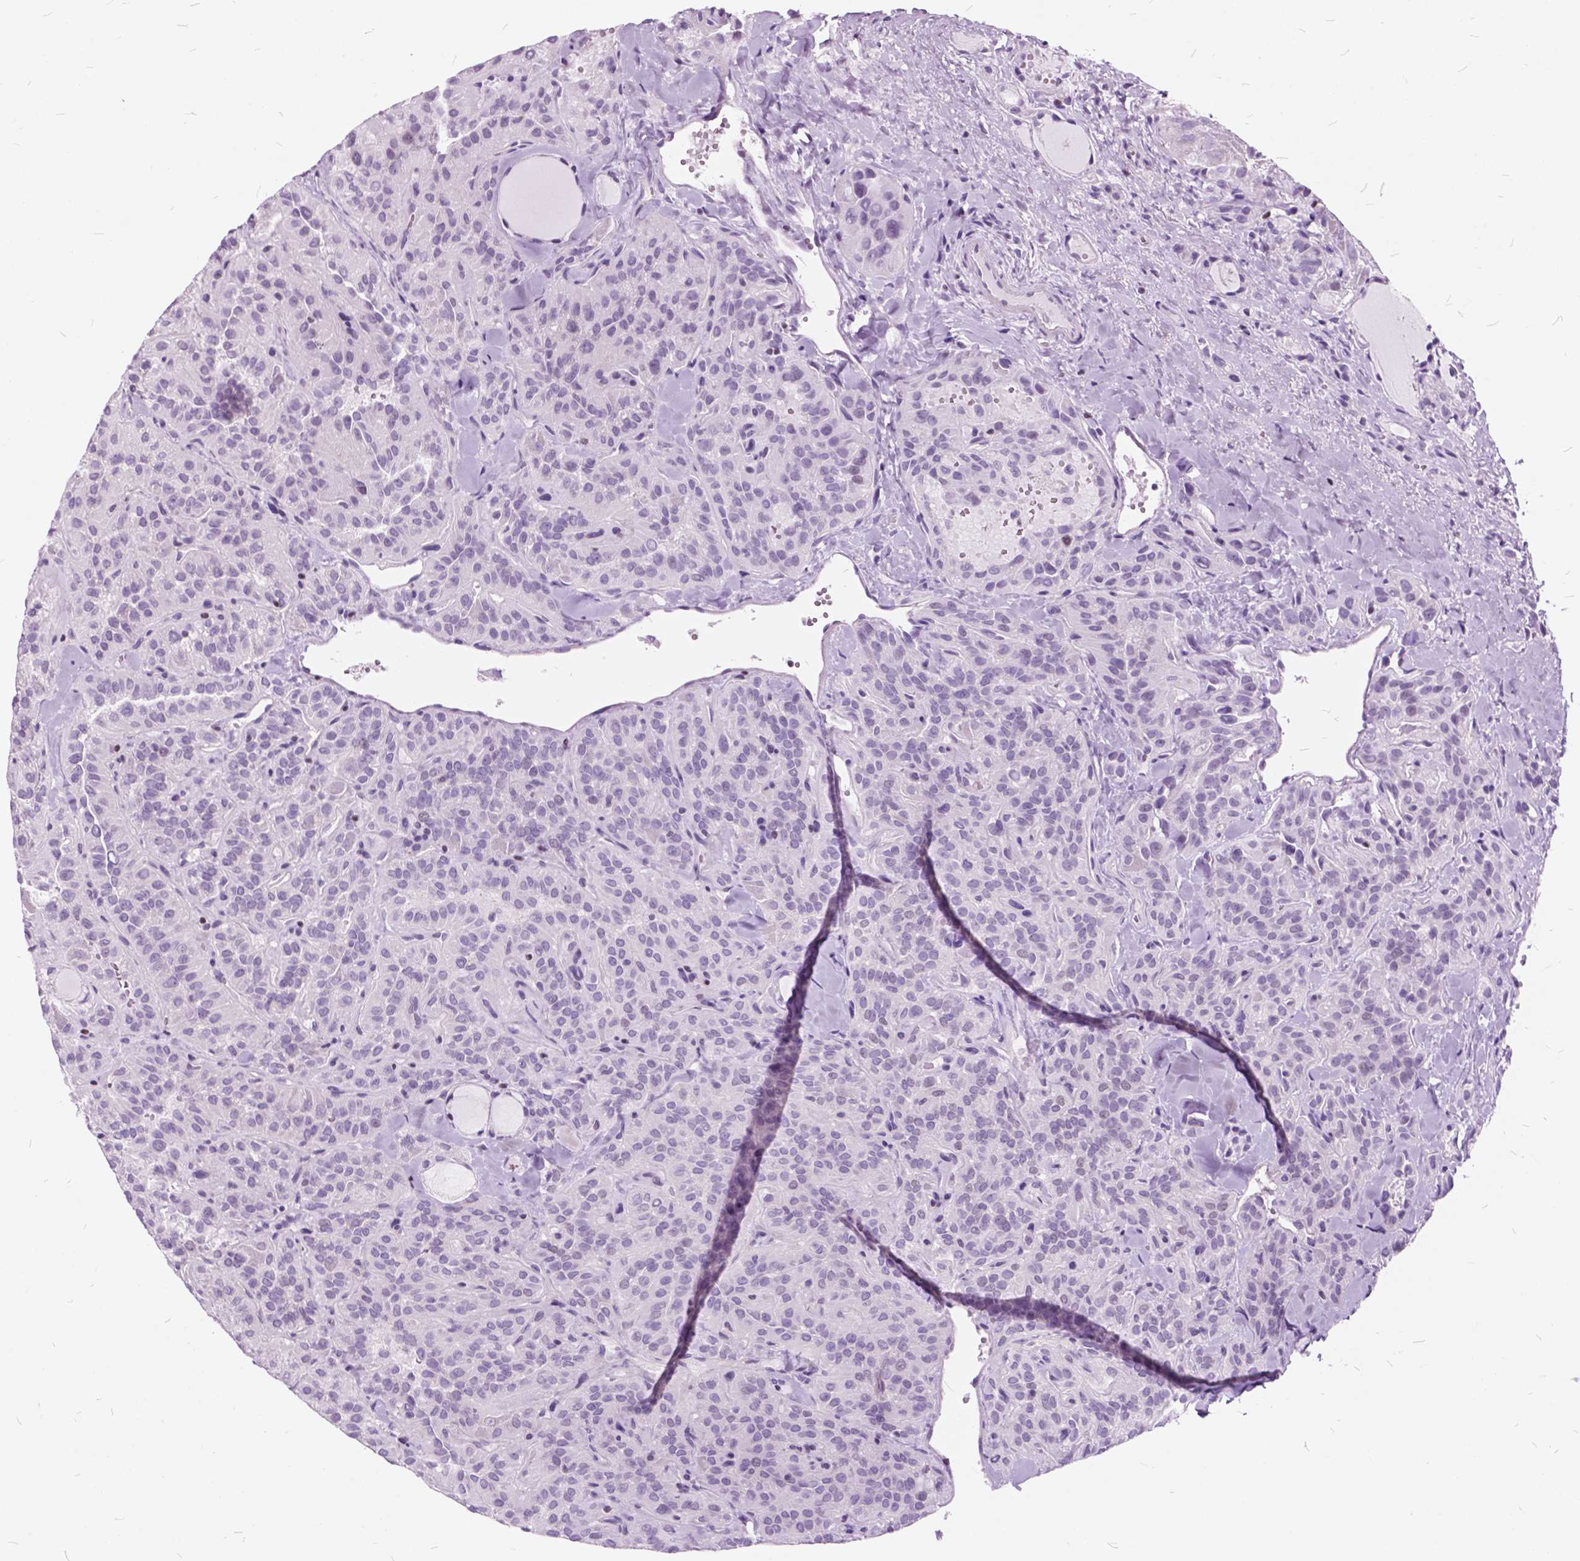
{"staining": {"intensity": "negative", "quantity": "none", "location": "none"}, "tissue": "thyroid cancer", "cell_type": "Tumor cells", "image_type": "cancer", "snomed": [{"axis": "morphology", "description": "Papillary adenocarcinoma, NOS"}, {"axis": "topography", "description": "Thyroid gland"}], "caption": "The immunohistochemistry (IHC) micrograph has no significant expression in tumor cells of thyroid cancer tissue.", "gene": "SP140", "patient": {"sex": "female", "age": 45}}